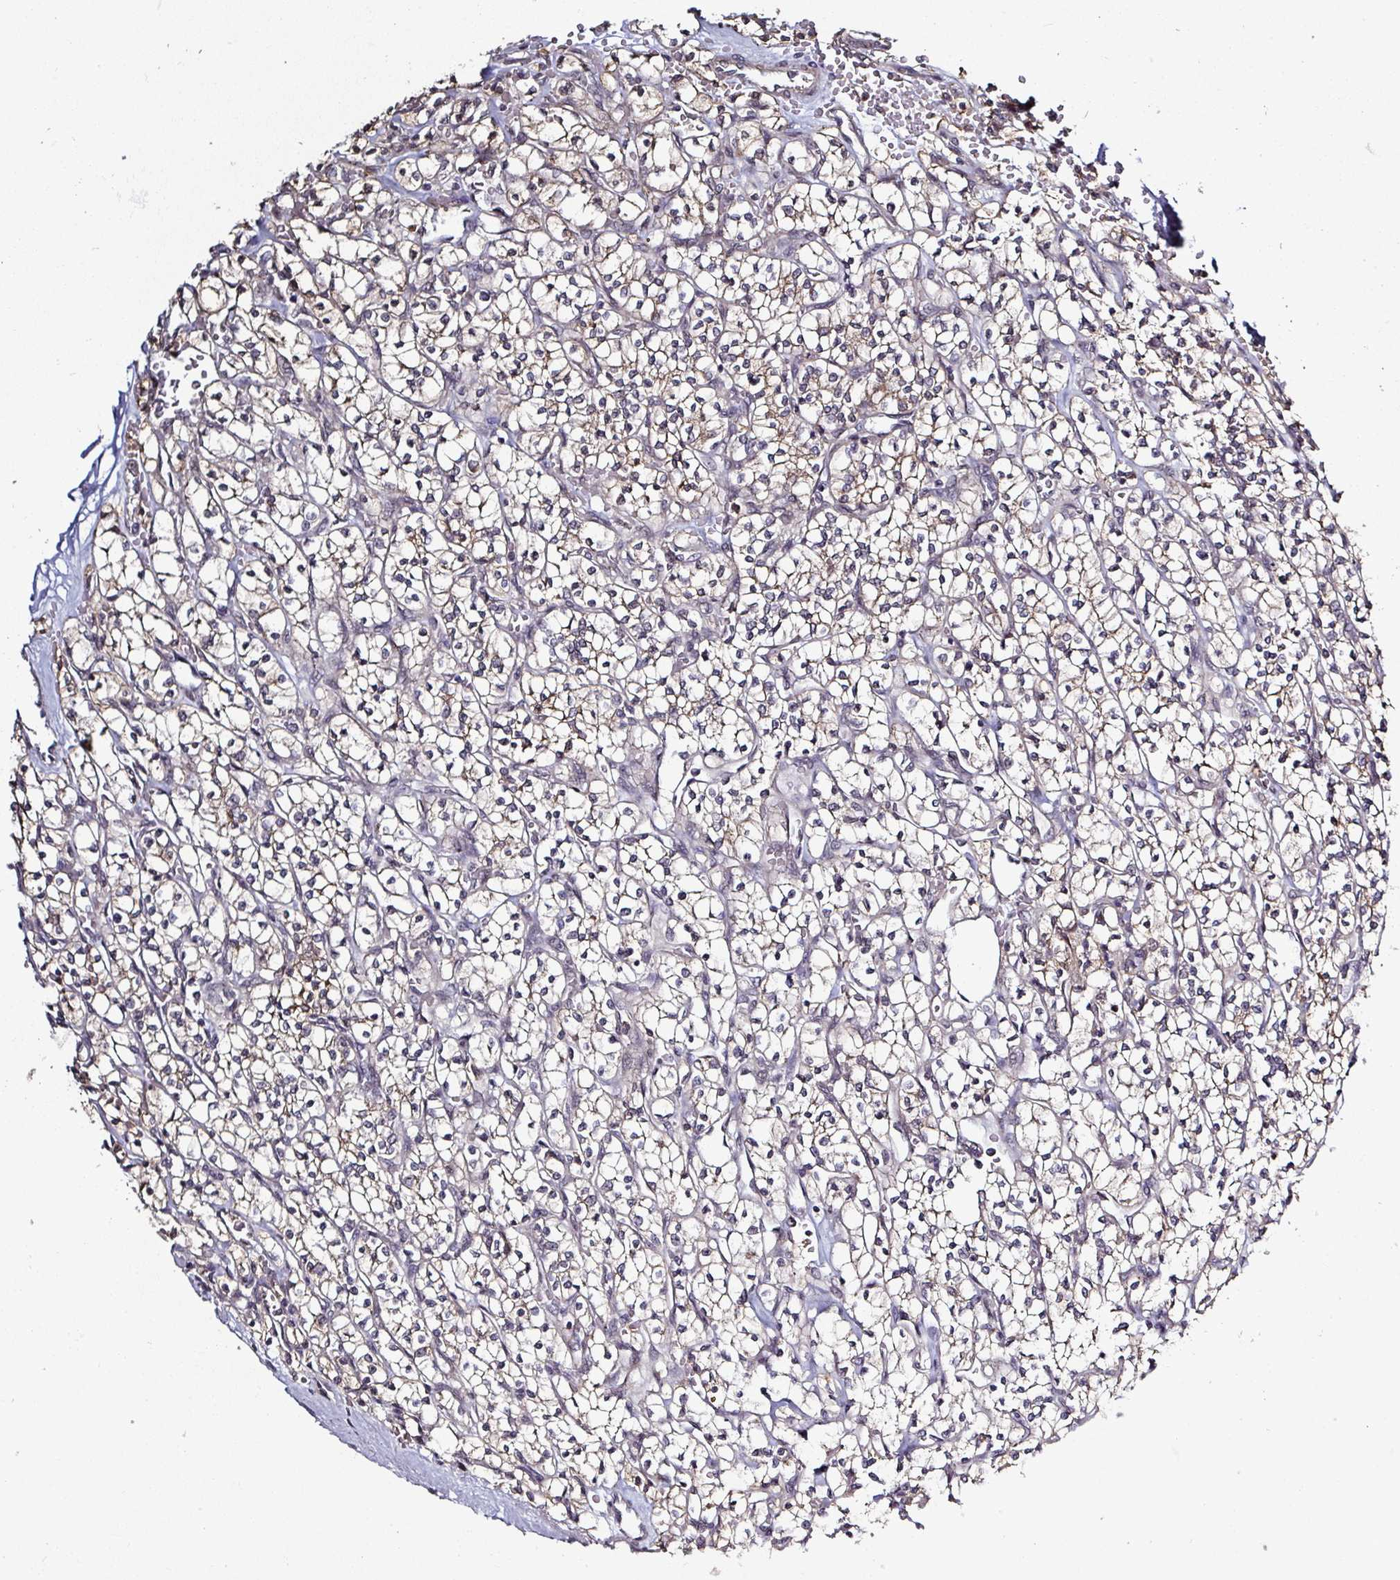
{"staining": {"intensity": "negative", "quantity": "none", "location": "none"}, "tissue": "renal cancer", "cell_type": "Tumor cells", "image_type": "cancer", "snomed": [{"axis": "morphology", "description": "Adenocarcinoma, NOS"}, {"axis": "topography", "description": "Kidney"}], "caption": "DAB (3,3'-diaminobenzidine) immunohistochemical staining of renal cancer shows no significant staining in tumor cells.", "gene": "GTF2H3", "patient": {"sex": "female", "age": 64}}